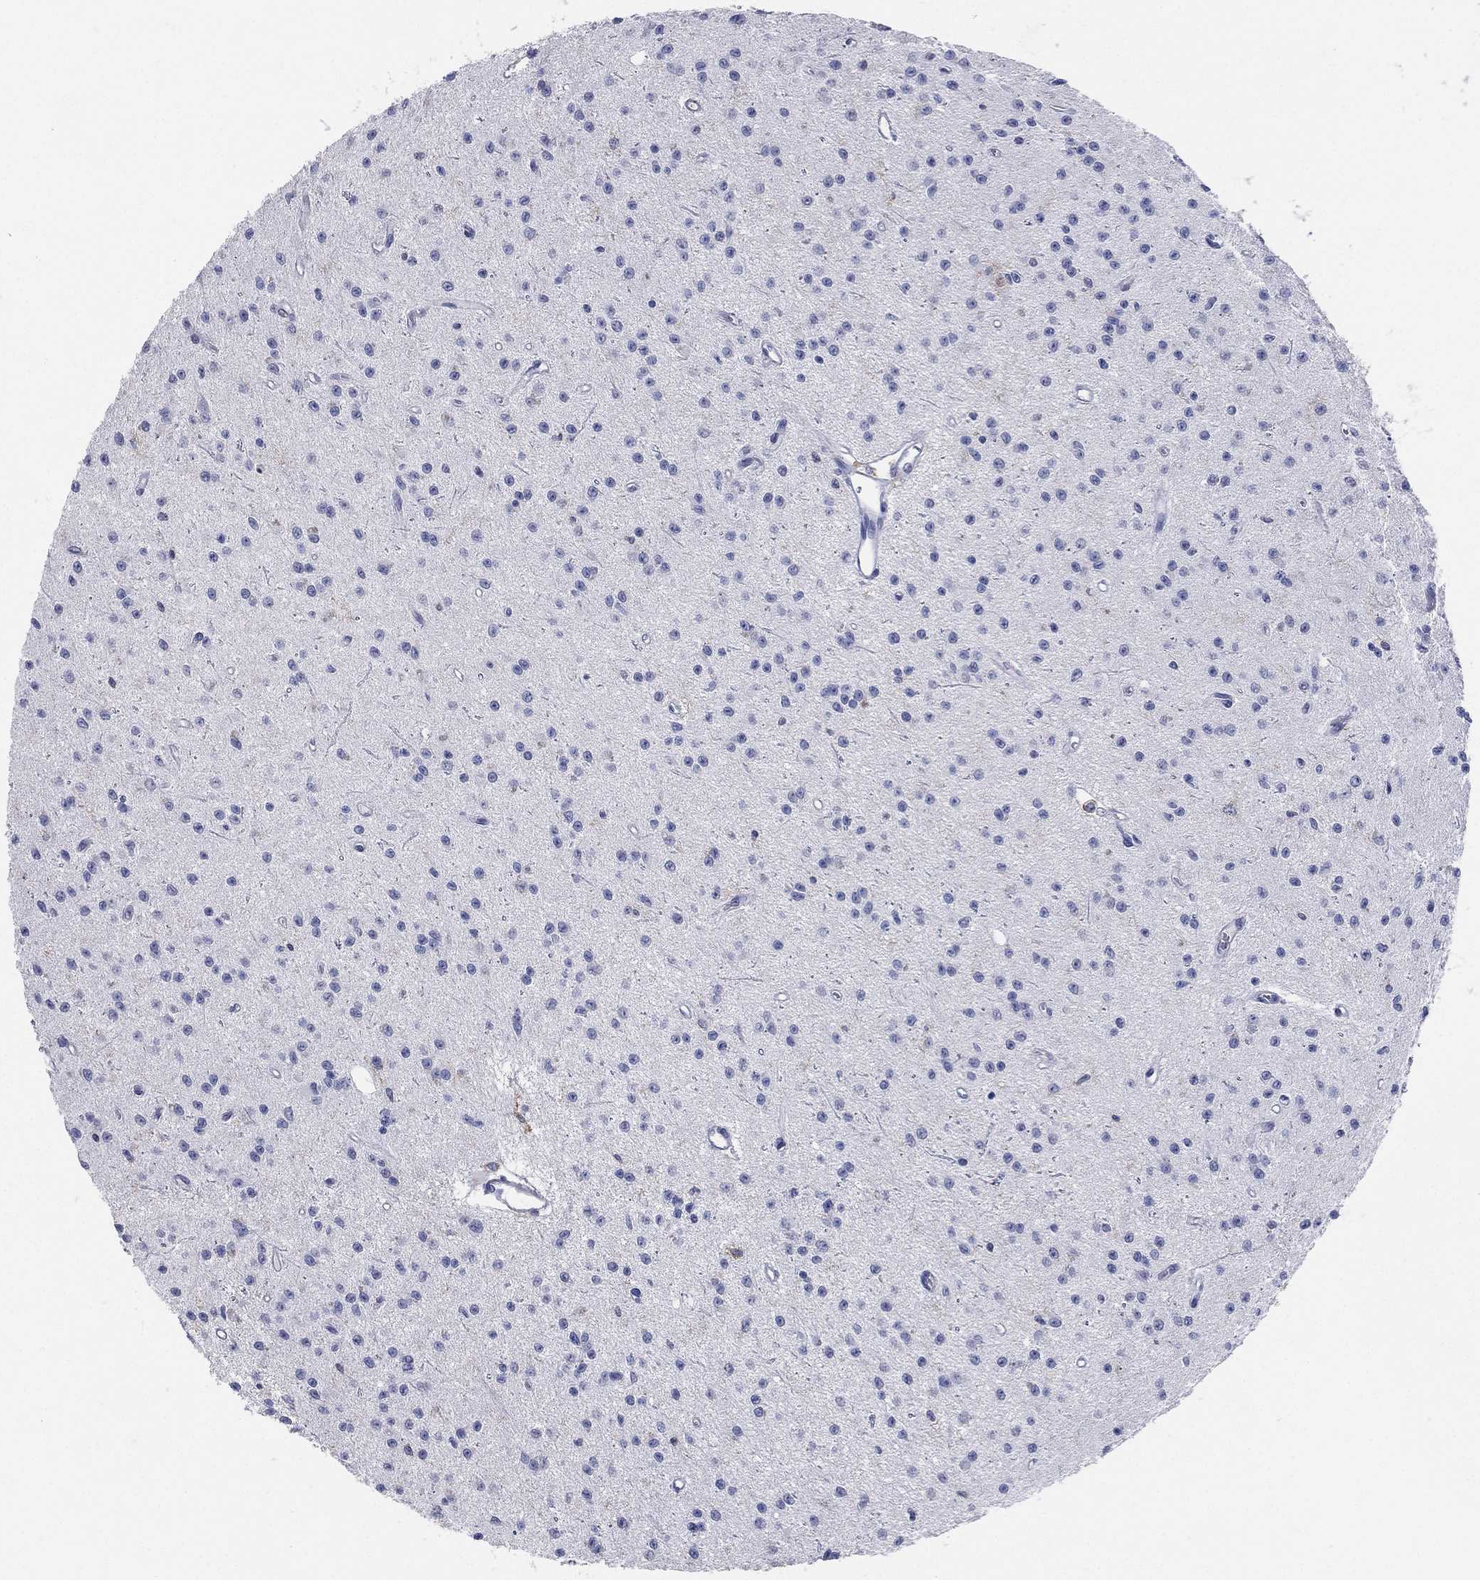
{"staining": {"intensity": "negative", "quantity": "none", "location": "none"}, "tissue": "glioma", "cell_type": "Tumor cells", "image_type": "cancer", "snomed": [{"axis": "morphology", "description": "Glioma, malignant, Low grade"}, {"axis": "topography", "description": "Brain"}], "caption": "IHC photomicrograph of neoplastic tissue: malignant glioma (low-grade) stained with DAB (3,3'-diaminobenzidine) shows no significant protein expression in tumor cells.", "gene": "CD33", "patient": {"sex": "female", "age": 45}}